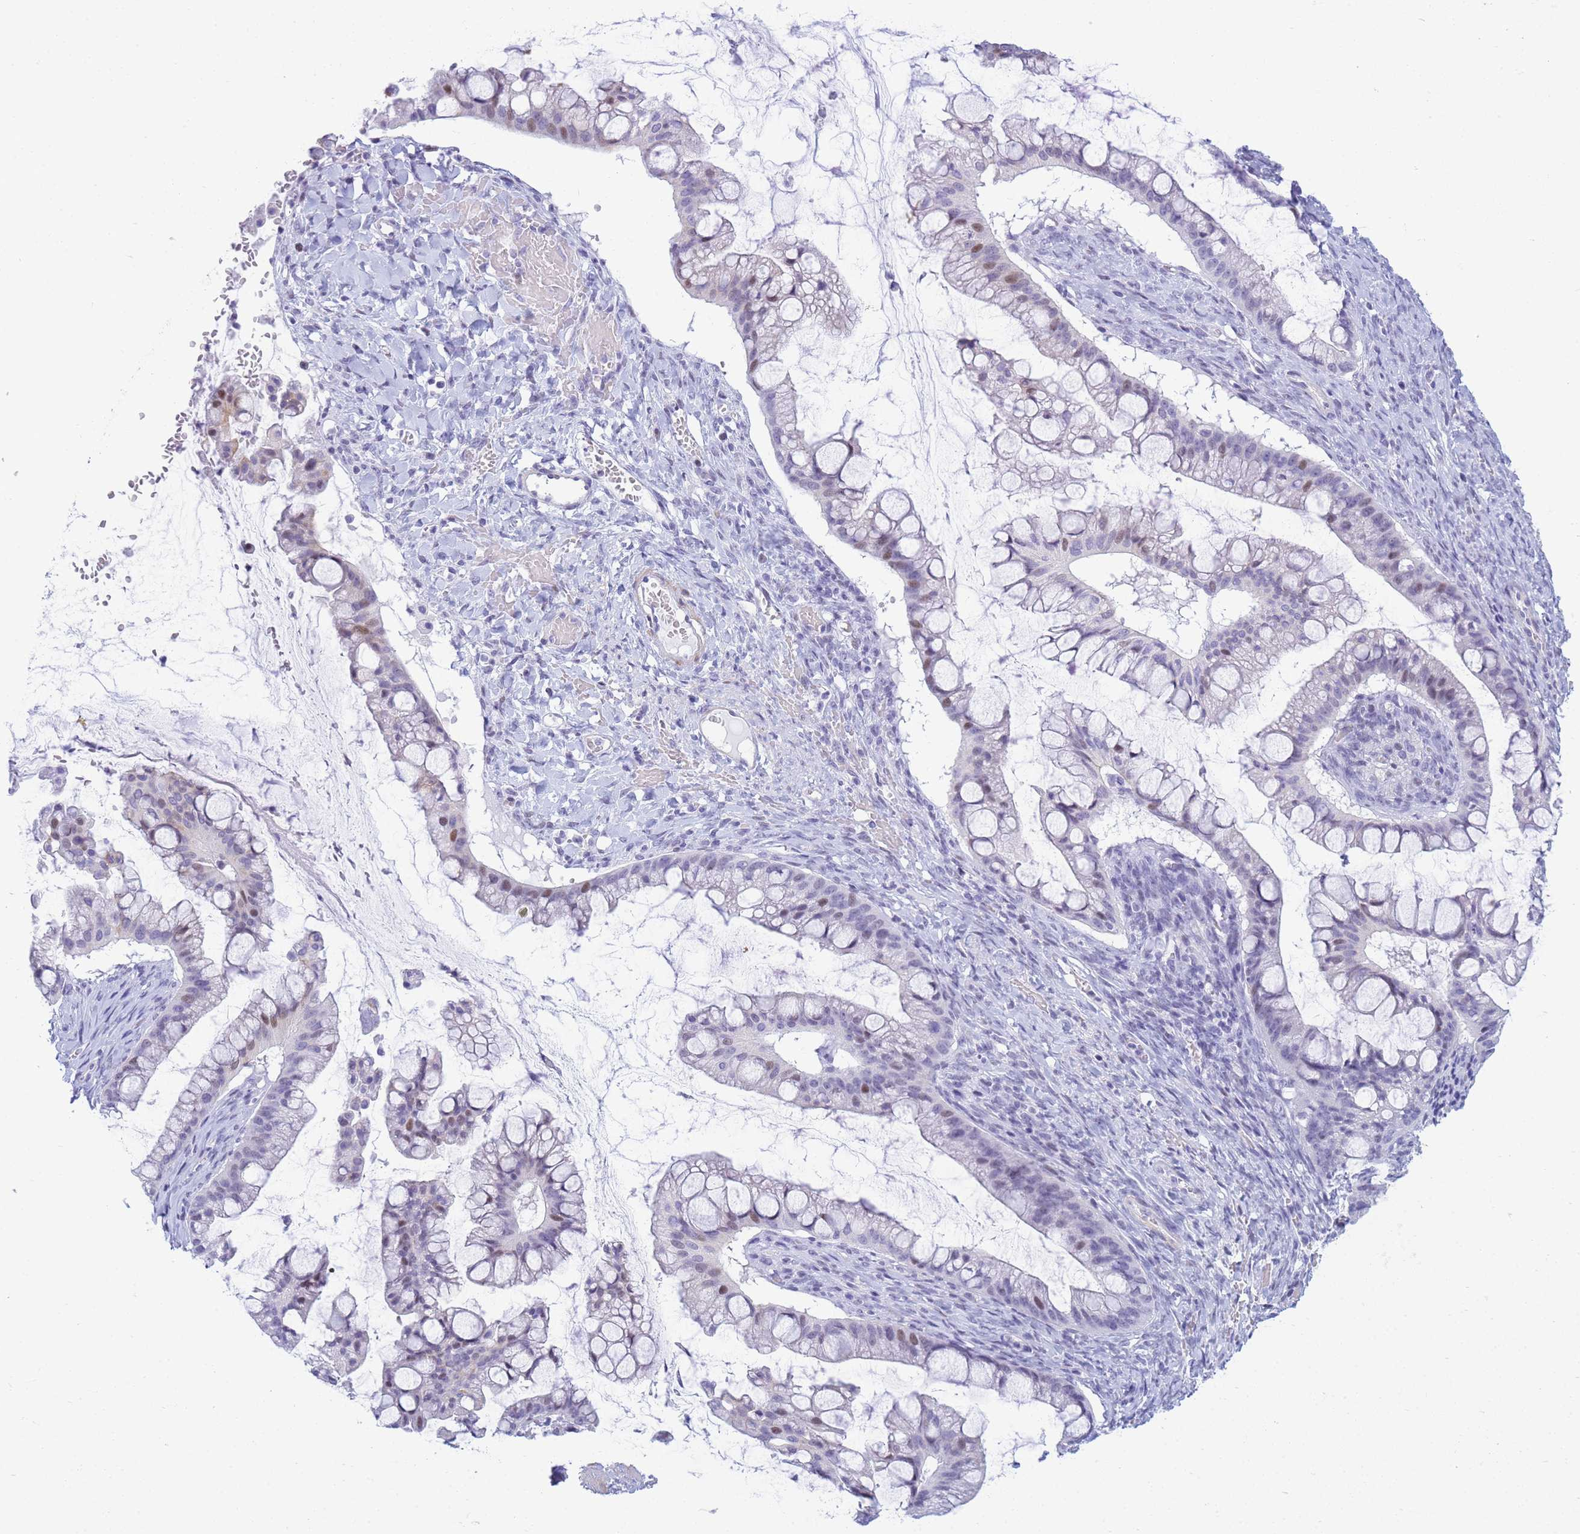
{"staining": {"intensity": "weak", "quantity": "<25%", "location": "nuclear"}, "tissue": "ovarian cancer", "cell_type": "Tumor cells", "image_type": "cancer", "snomed": [{"axis": "morphology", "description": "Cystadenocarcinoma, mucinous, NOS"}, {"axis": "topography", "description": "Ovary"}], "caption": "Immunohistochemistry (IHC) micrograph of neoplastic tissue: ovarian mucinous cystadenocarcinoma stained with DAB reveals no significant protein staining in tumor cells.", "gene": "SNX20", "patient": {"sex": "female", "age": 73}}